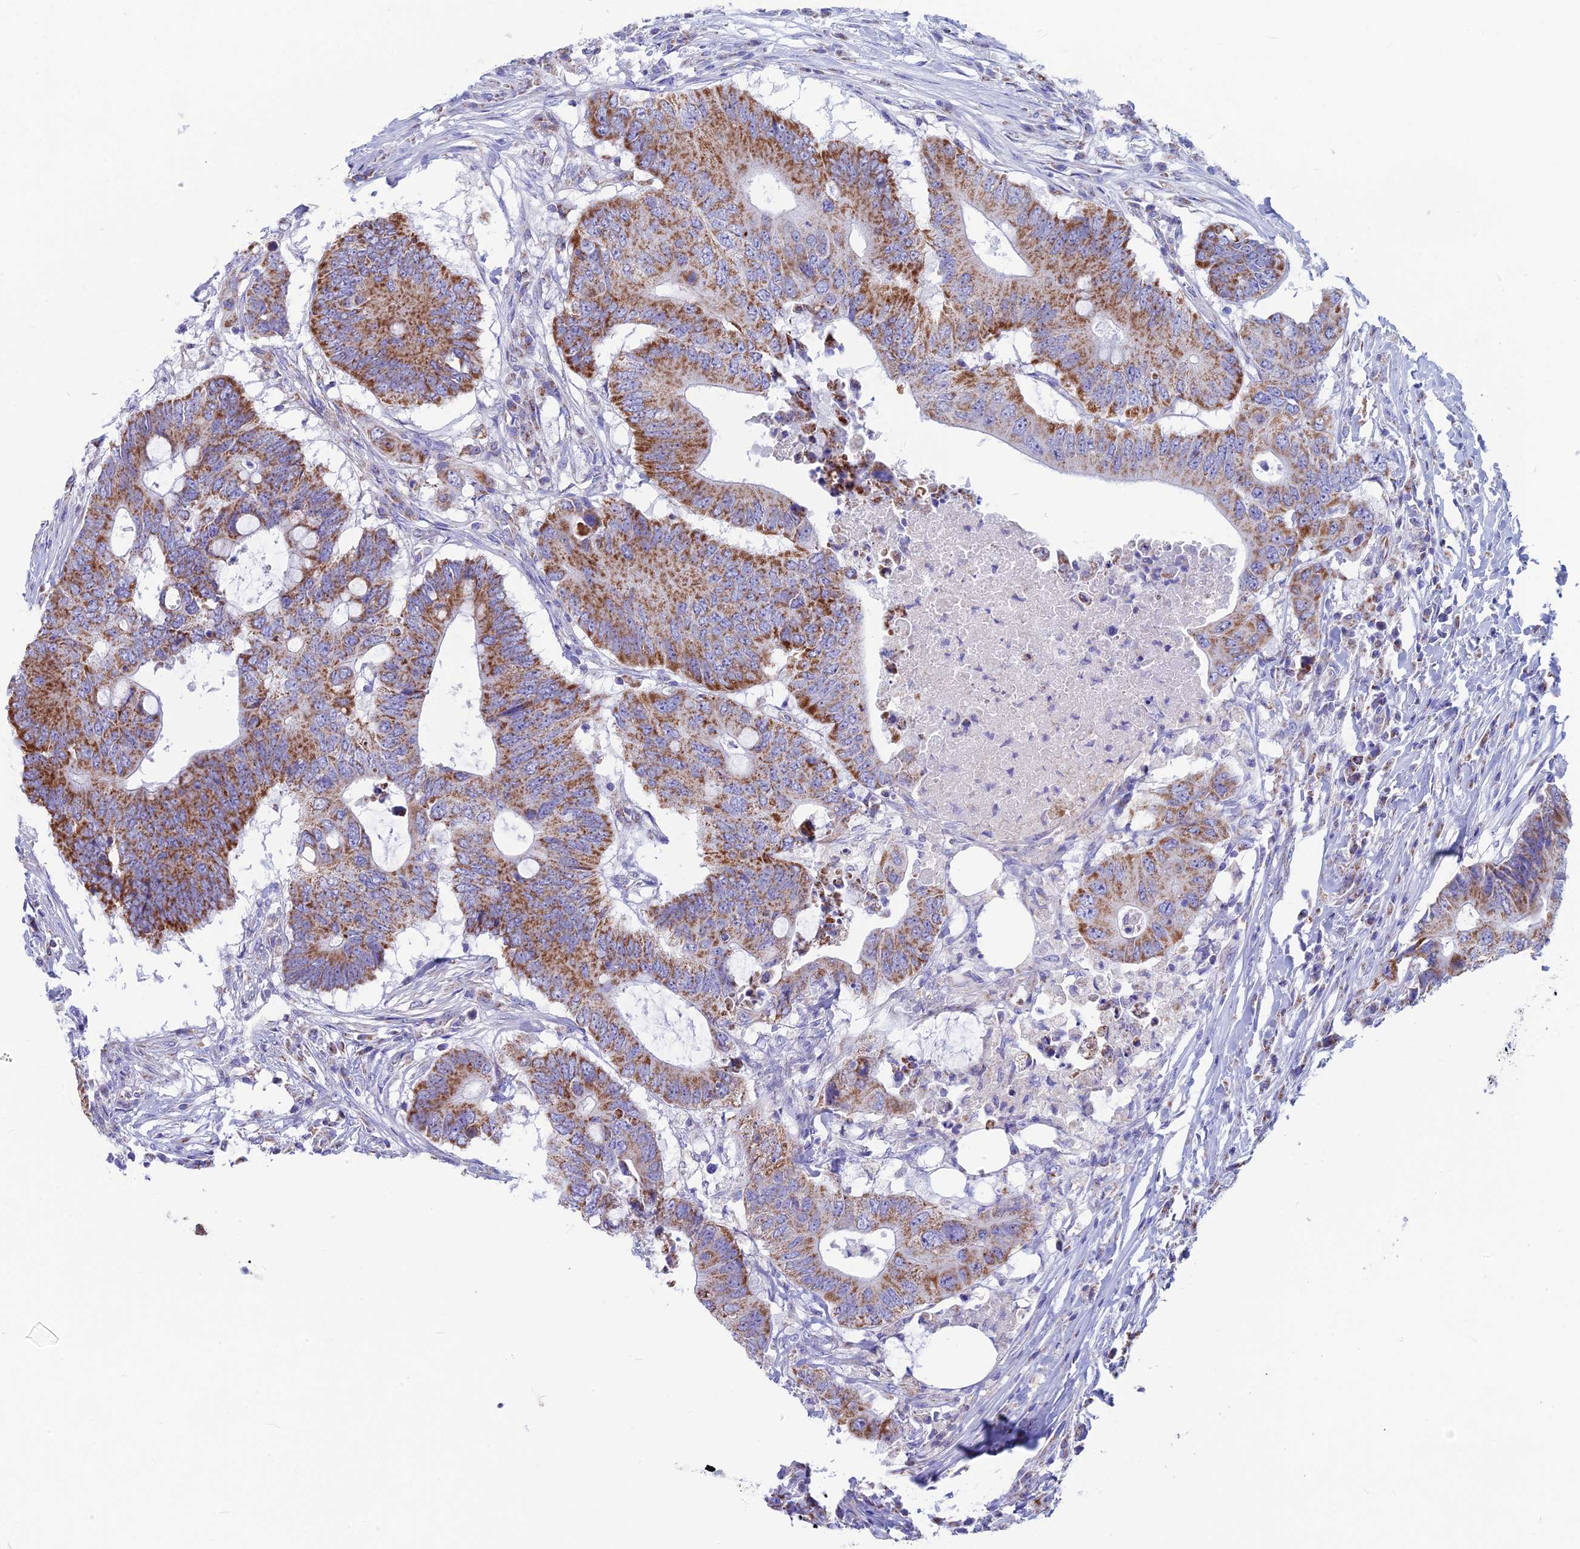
{"staining": {"intensity": "moderate", "quantity": ">75%", "location": "cytoplasmic/membranous"}, "tissue": "colorectal cancer", "cell_type": "Tumor cells", "image_type": "cancer", "snomed": [{"axis": "morphology", "description": "Adenocarcinoma, NOS"}, {"axis": "topography", "description": "Colon"}], "caption": "About >75% of tumor cells in human adenocarcinoma (colorectal) demonstrate moderate cytoplasmic/membranous protein positivity as visualized by brown immunohistochemical staining.", "gene": "CS", "patient": {"sex": "male", "age": 71}}